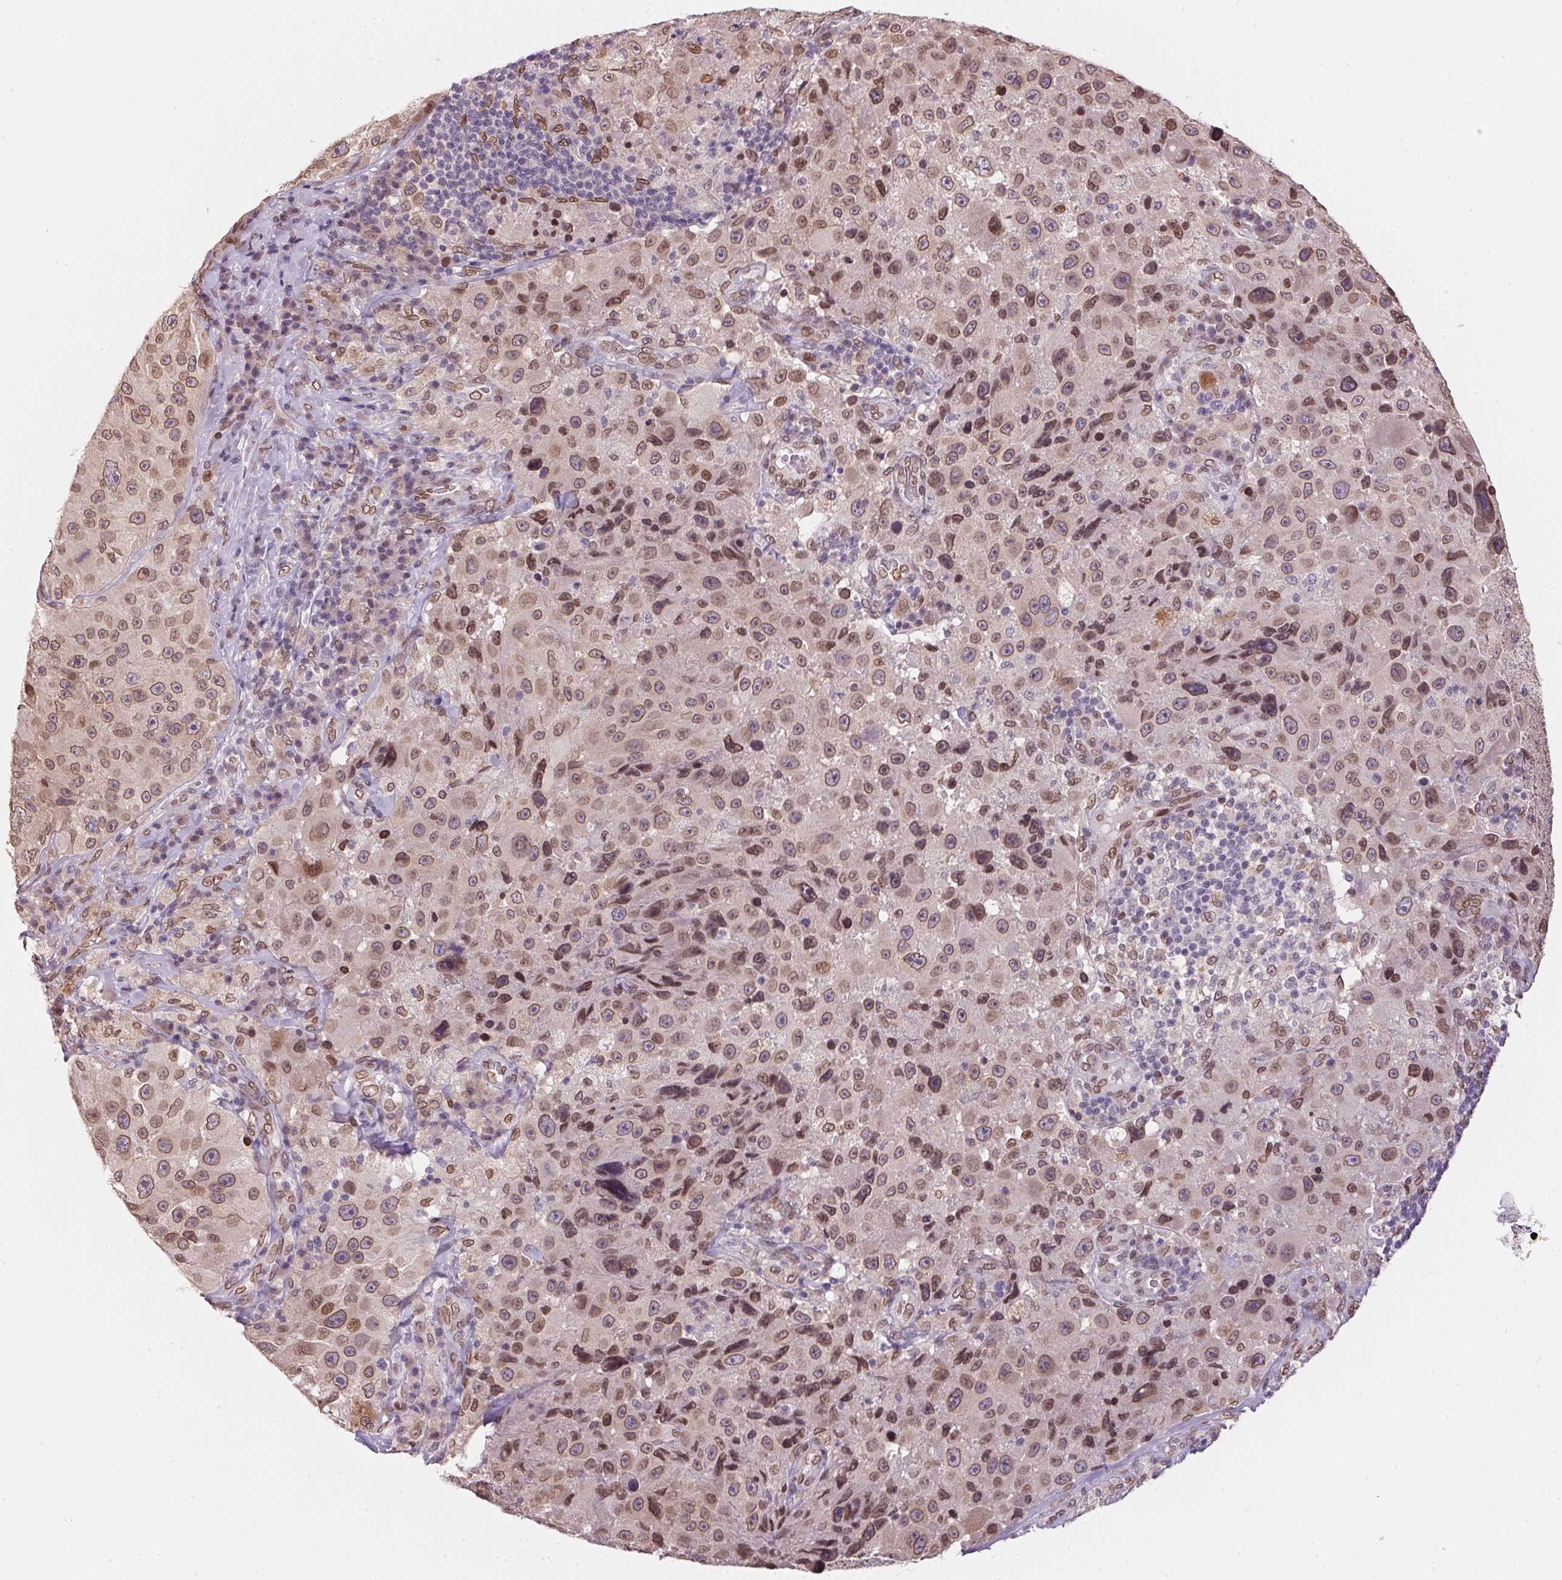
{"staining": {"intensity": "moderate", "quantity": ">75%", "location": "cytoplasmic/membranous,nuclear"}, "tissue": "melanoma", "cell_type": "Tumor cells", "image_type": "cancer", "snomed": [{"axis": "morphology", "description": "Malignant melanoma, Metastatic site"}, {"axis": "topography", "description": "Lymph node"}], "caption": "This is a photomicrograph of immunohistochemistry staining of malignant melanoma (metastatic site), which shows moderate expression in the cytoplasmic/membranous and nuclear of tumor cells.", "gene": "TMEM175", "patient": {"sex": "male", "age": 62}}